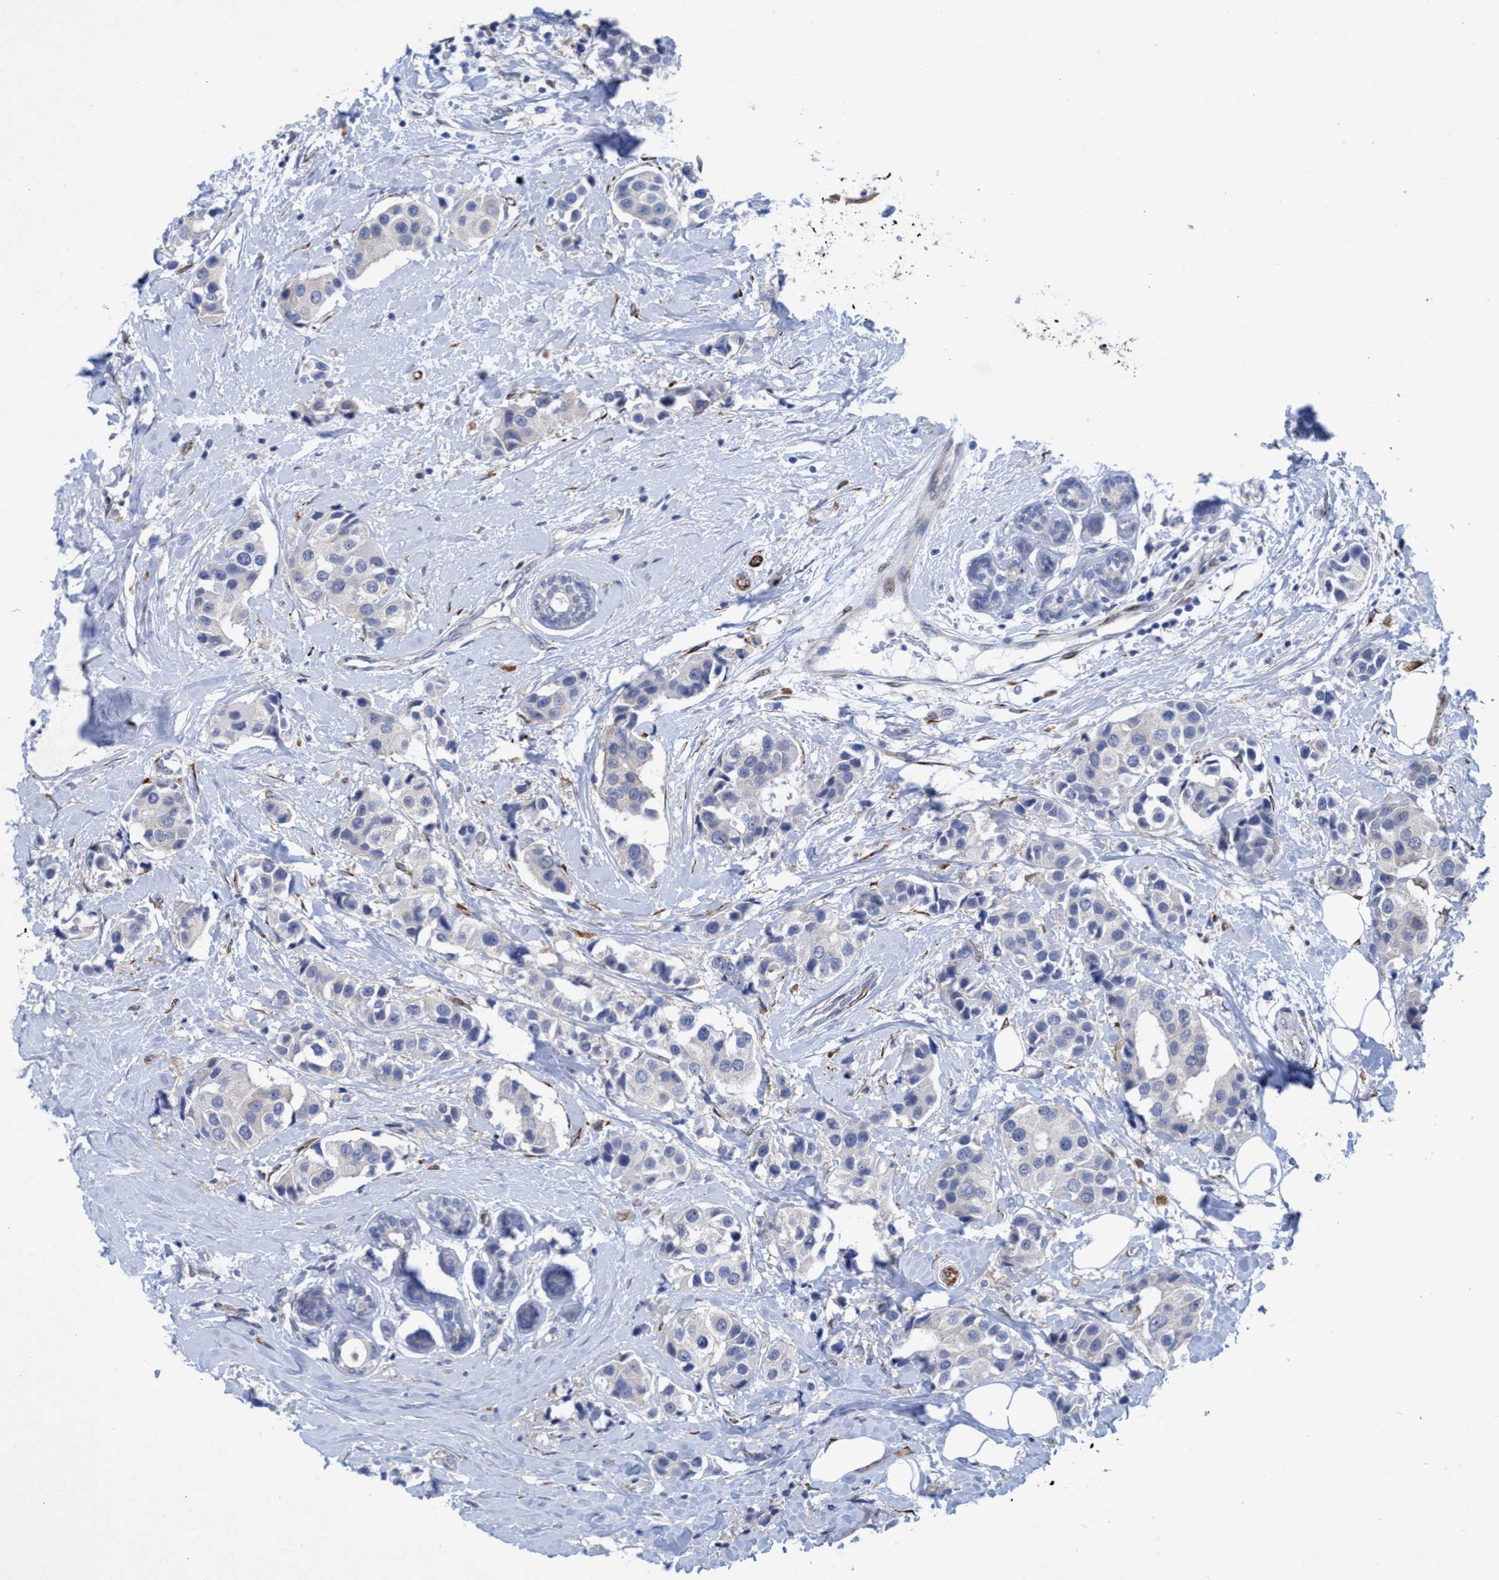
{"staining": {"intensity": "negative", "quantity": "none", "location": "none"}, "tissue": "breast cancer", "cell_type": "Tumor cells", "image_type": "cancer", "snomed": [{"axis": "morphology", "description": "Normal tissue, NOS"}, {"axis": "morphology", "description": "Duct carcinoma"}, {"axis": "topography", "description": "Breast"}], "caption": "Immunohistochemistry (IHC) histopathology image of neoplastic tissue: breast infiltrating ductal carcinoma stained with DAB (3,3'-diaminobenzidine) reveals no significant protein positivity in tumor cells.", "gene": "SLC43A2", "patient": {"sex": "female", "age": 39}}